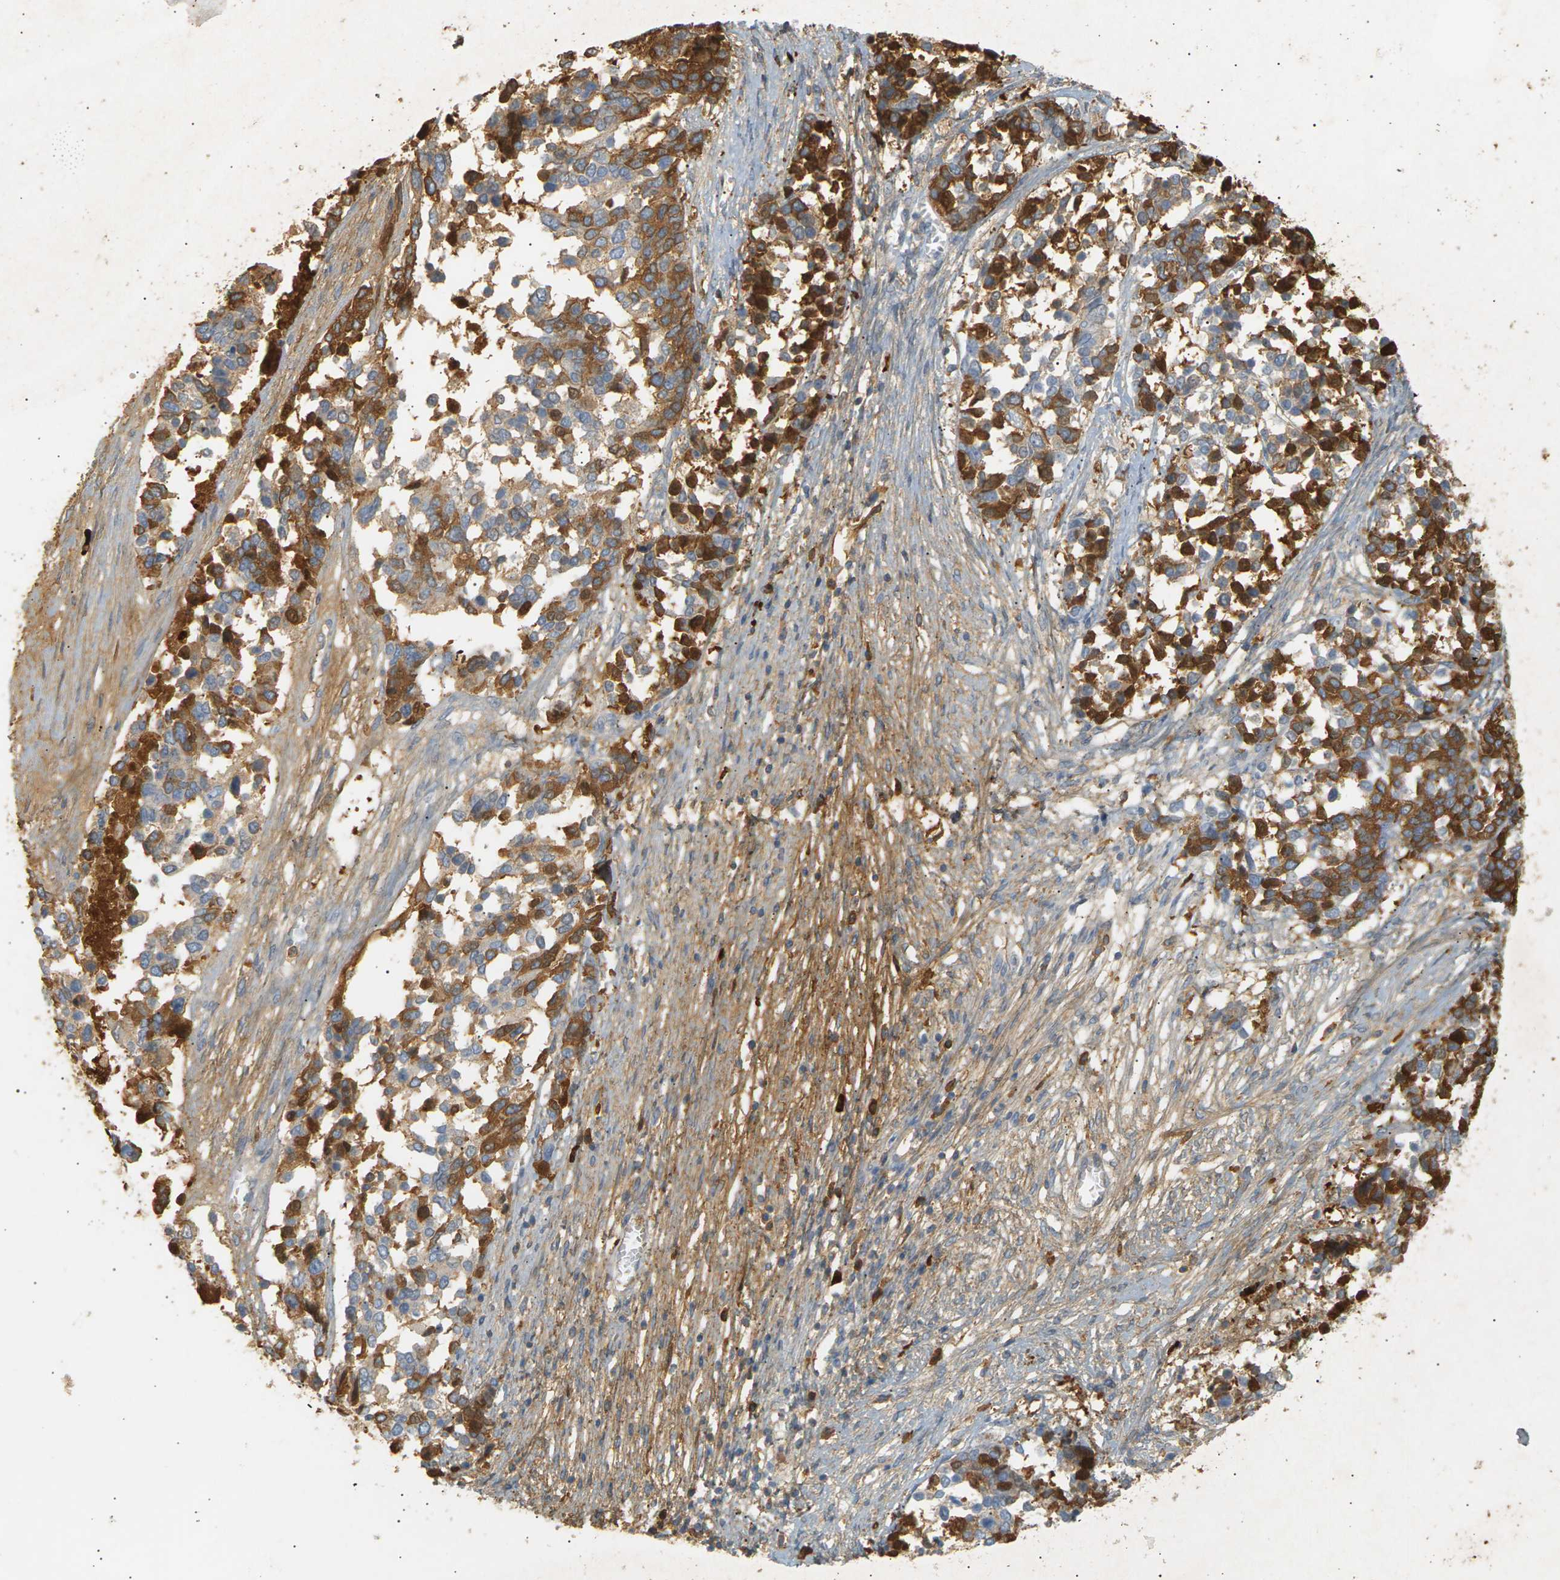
{"staining": {"intensity": "moderate", "quantity": ">75%", "location": "cytoplasmic/membranous"}, "tissue": "ovarian cancer", "cell_type": "Tumor cells", "image_type": "cancer", "snomed": [{"axis": "morphology", "description": "Cystadenocarcinoma, serous, NOS"}, {"axis": "topography", "description": "Ovary"}], "caption": "Immunohistochemical staining of human ovarian serous cystadenocarcinoma demonstrates medium levels of moderate cytoplasmic/membranous protein positivity in about >75% of tumor cells. The protein is stained brown, and the nuclei are stained in blue (DAB IHC with brightfield microscopy, high magnification).", "gene": "IGLC3", "patient": {"sex": "female", "age": 44}}